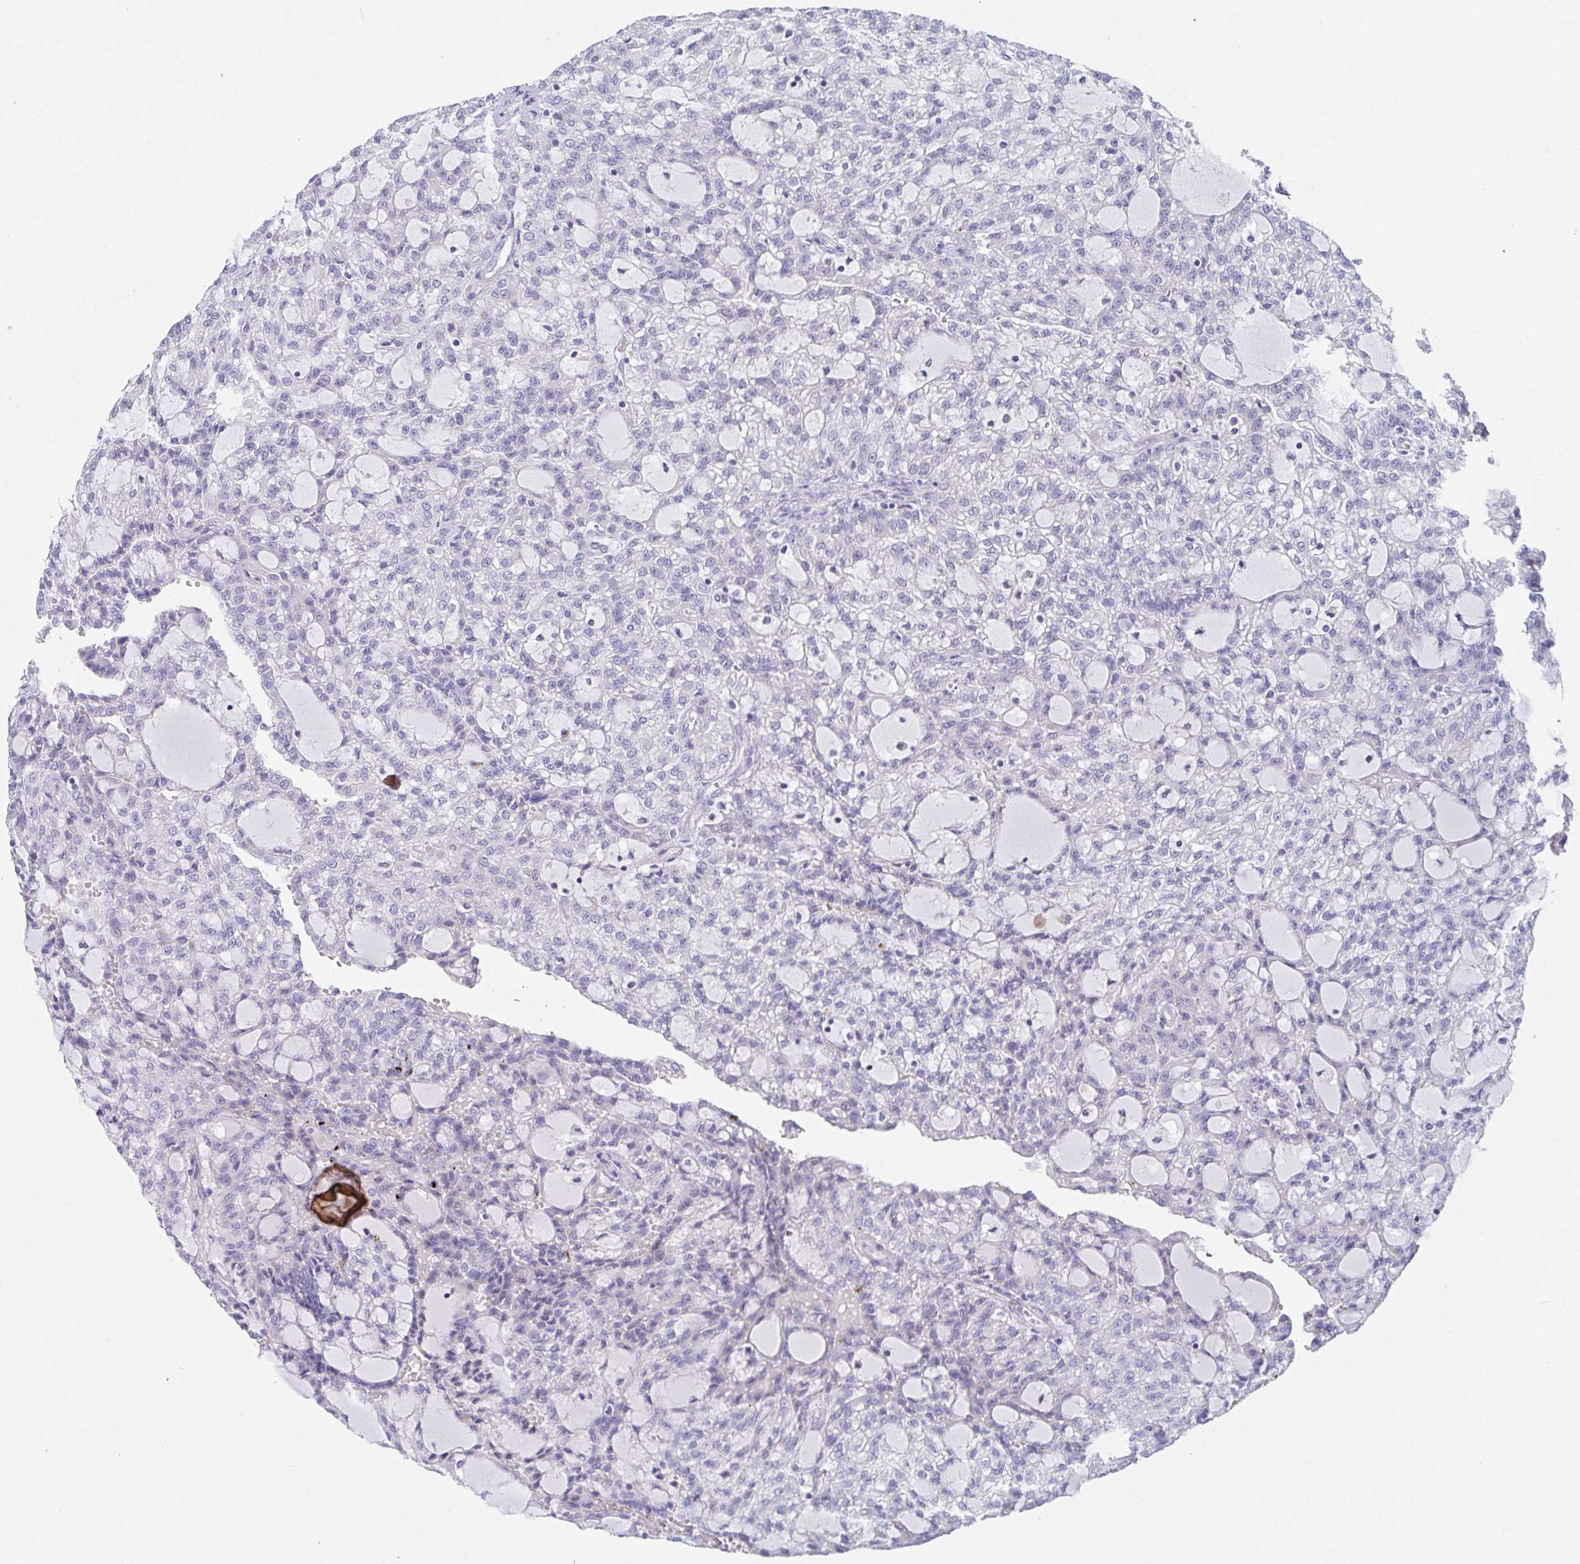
{"staining": {"intensity": "negative", "quantity": "none", "location": "none"}, "tissue": "renal cancer", "cell_type": "Tumor cells", "image_type": "cancer", "snomed": [{"axis": "morphology", "description": "Adenocarcinoma, NOS"}, {"axis": "topography", "description": "Kidney"}], "caption": "Tumor cells show no significant protein positivity in renal adenocarcinoma. (DAB (3,3'-diaminobenzidine) immunohistochemistry (IHC), high magnification).", "gene": "ZNF561", "patient": {"sex": "male", "age": 63}}